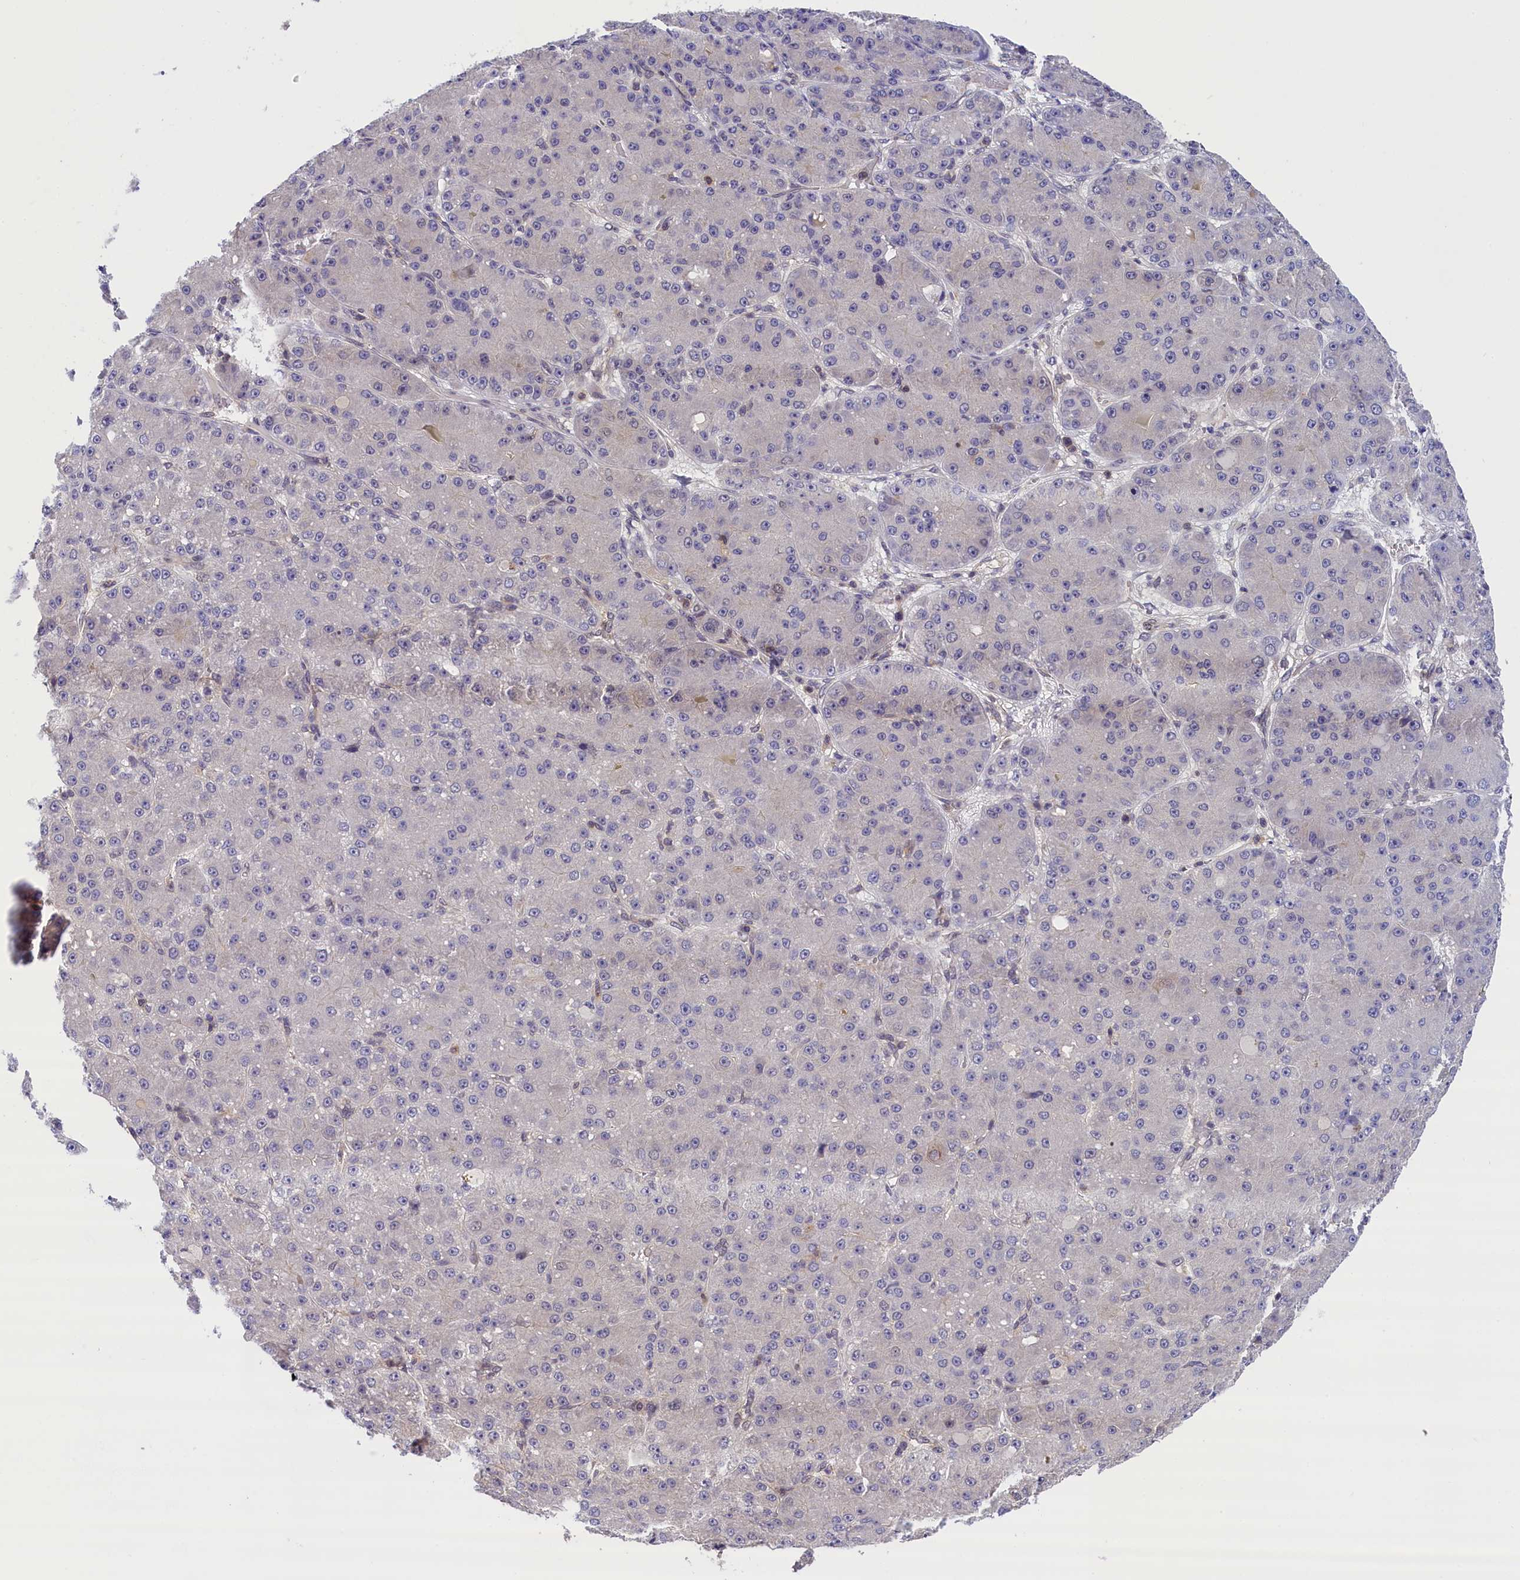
{"staining": {"intensity": "negative", "quantity": "none", "location": "none"}, "tissue": "liver cancer", "cell_type": "Tumor cells", "image_type": "cancer", "snomed": [{"axis": "morphology", "description": "Carcinoma, Hepatocellular, NOS"}, {"axis": "topography", "description": "Liver"}], "caption": "A photomicrograph of hepatocellular carcinoma (liver) stained for a protein displays no brown staining in tumor cells.", "gene": "TBCB", "patient": {"sex": "male", "age": 67}}